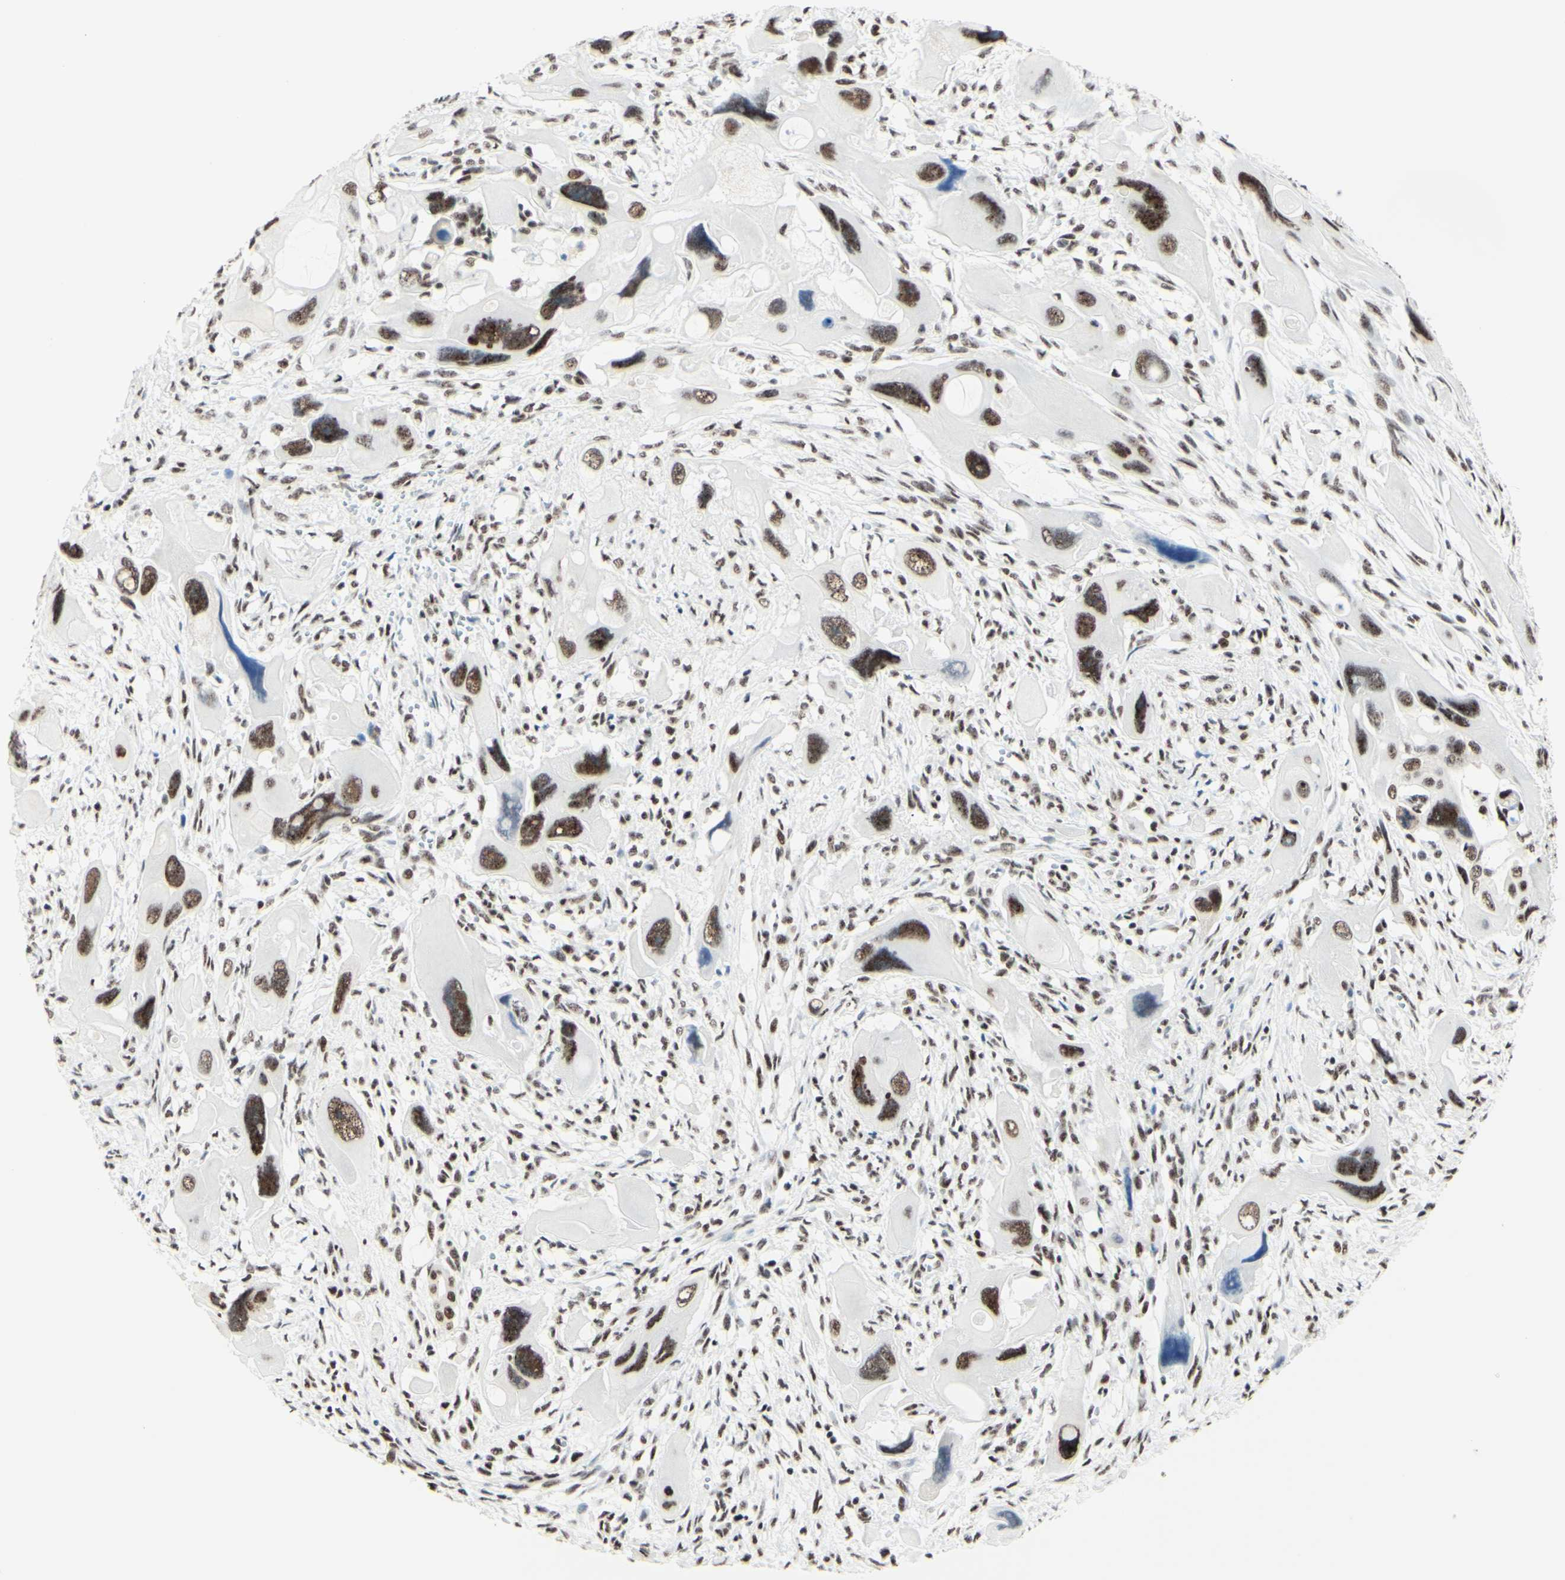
{"staining": {"intensity": "moderate", "quantity": ">75%", "location": "nuclear"}, "tissue": "pancreatic cancer", "cell_type": "Tumor cells", "image_type": "cancer", "snomed": [{"axis": "morphology", "description": "Adenocarcinoma, NOS"}, {"axis": "topography", "description": "Pancreas"}], "caption": "This histopathology image exhibits pancreatic cancer stained with immunohistochemistry (IHC) to label a protein in brown. The nuclear of tumor cells show moderate positivity for the protein. Nuclei are counter-stained blue.", "gene": "WTAP", "patient": {"sex": "male", "age": 73}}